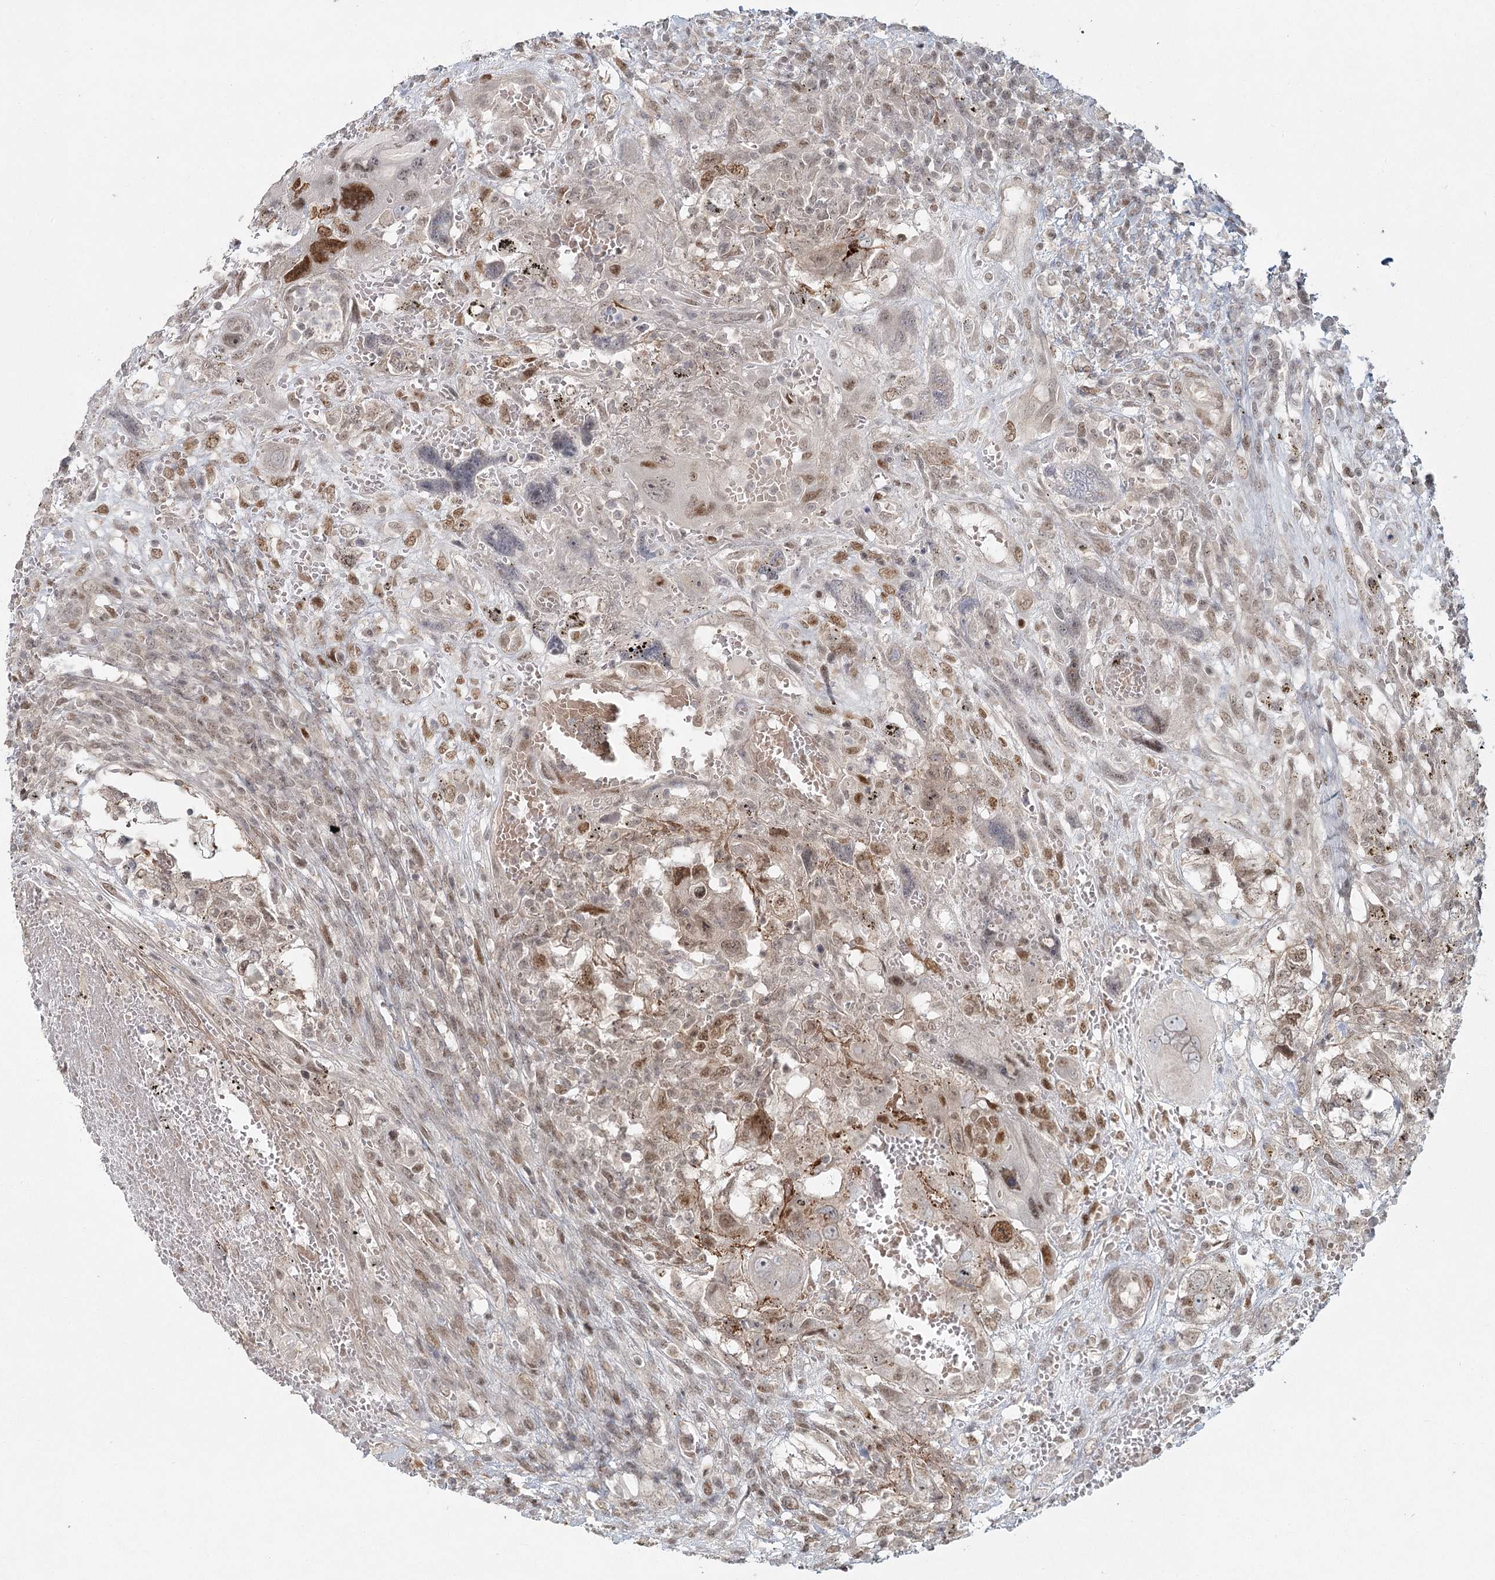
{"staining": {"intensity": "moderate", "quantity": "25%-75%", "location": "cytoplasmic/membranous,nuclear"}, "tissue": "testis cancer", "cell_type": "Tumor cells", "image_type": "cancer", "snomed": [{"axis": "morphology", "description": "Carcinoma, Embryonal, NOS"}, {"axis": "topography", "description": "Testis"}], "caption": "Testis cancer (embryonal carcinoma) stained with immunohistochemistry (IHC) displays moderate cytoplasmic/membranous and nuclear positivity in about 25%-75% of tumor cells. The protein of interest is stained brown, and the nuclei are stained in blue (DAB IHC with brightfield microscopy, high magnification).", "gene": "R3HCC1L", "patient": {"sex": "male", "age": 26}}